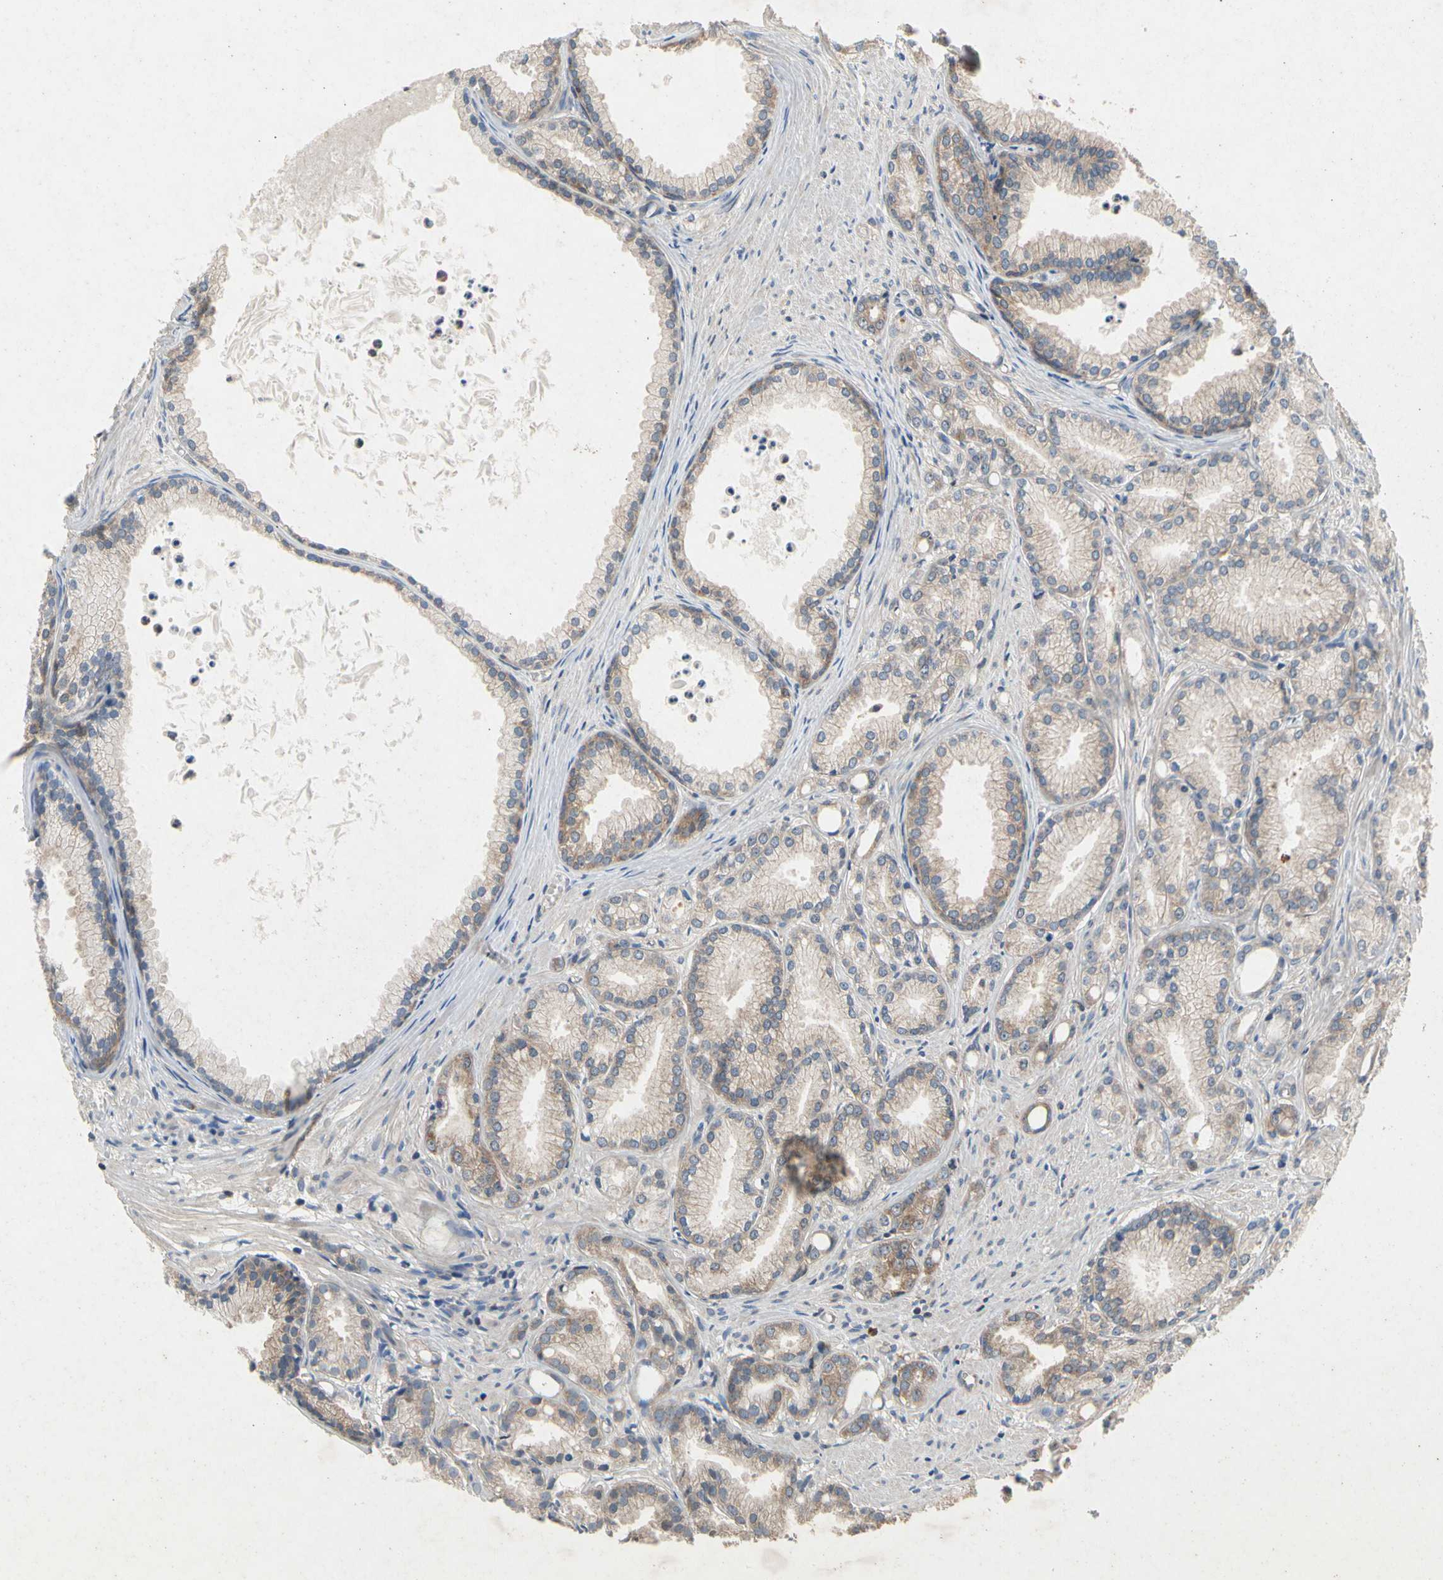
{"staining": {"intensity": "weak", "quantity": ">75%", "location": "cytoplasmic/membranous"}, "tissue": "prostate cancer", "cell_type": "Tumor cells", "image_type": "cancer", "snomed": [{"axis": "morphology", "description": "Adenocarcinoma, Low grade"}, {"axis": "topography", "description": "Prostate"}], "caption": "DAB immunohistochemical staining of prostate cancer (adenocarcinoma (low-grade)) reveals weak cytoplasmic/membranous protein positivity in about >75% of tumor cells.", "gene": "RPS6KA1", "patient": {"sex": "male", "age": 72}}